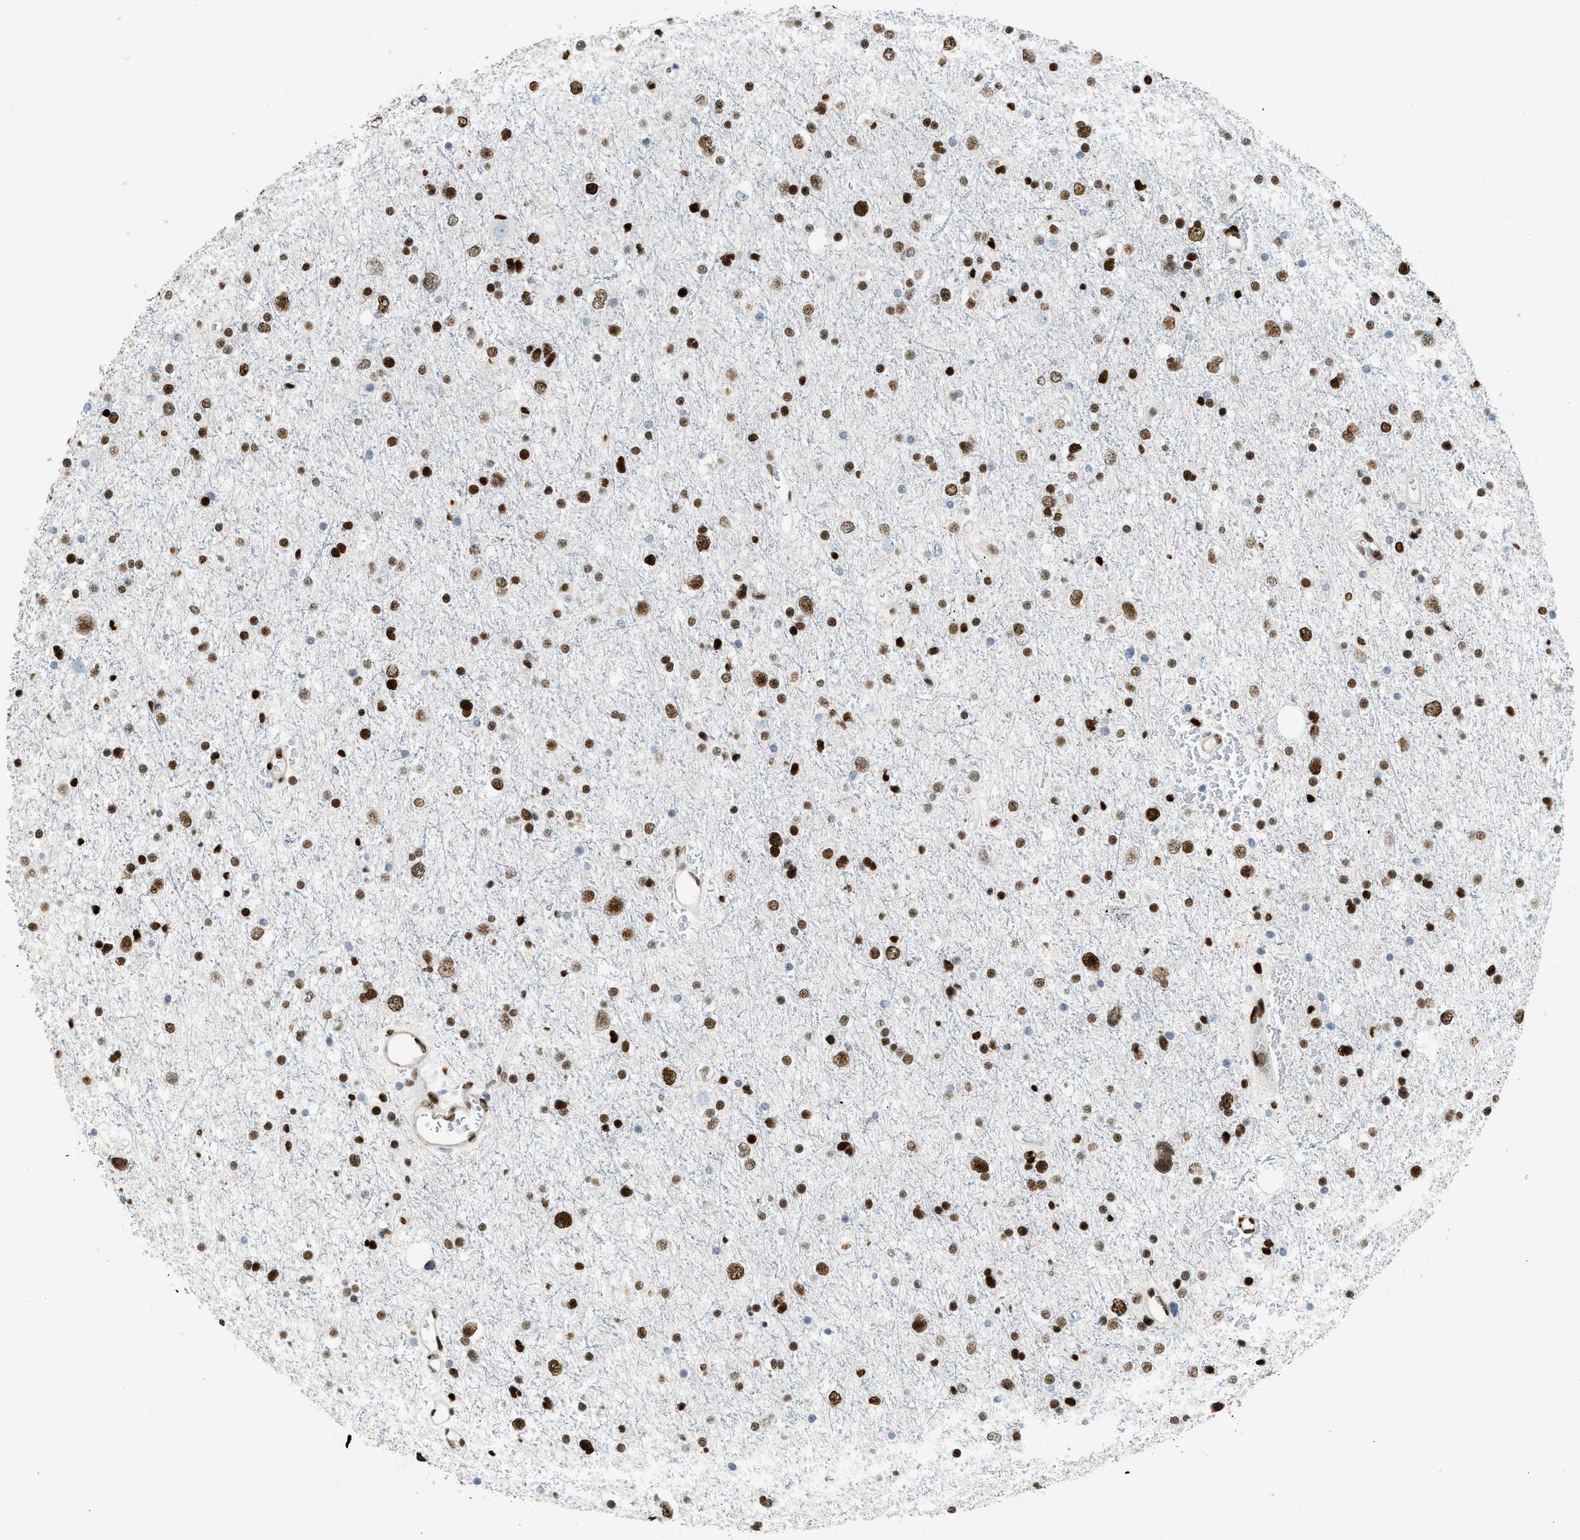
{"staining": {"intensity": "strong", "quantity": ">75%", "location": "nuclear"}, "tissue": "glioma", "cell_type": "Tumor cells", "image_type": "cancer", "snomed": [{"axis": "morphology", "description": "Glioma, malignant, Low grade"}, {"axis": "topography", "description": "Brain"}], "caption": "An image of human malignant glioma (low-grade) stained for a protein reveals strong nuclear brown staining in tumor cells. (DAB (3,3'-diaminobenzidine) = brown stain, brightfield microscopy at high magnification).", "gene": "ZBTB20", "patient": {"sex": "female", "age": 37}}